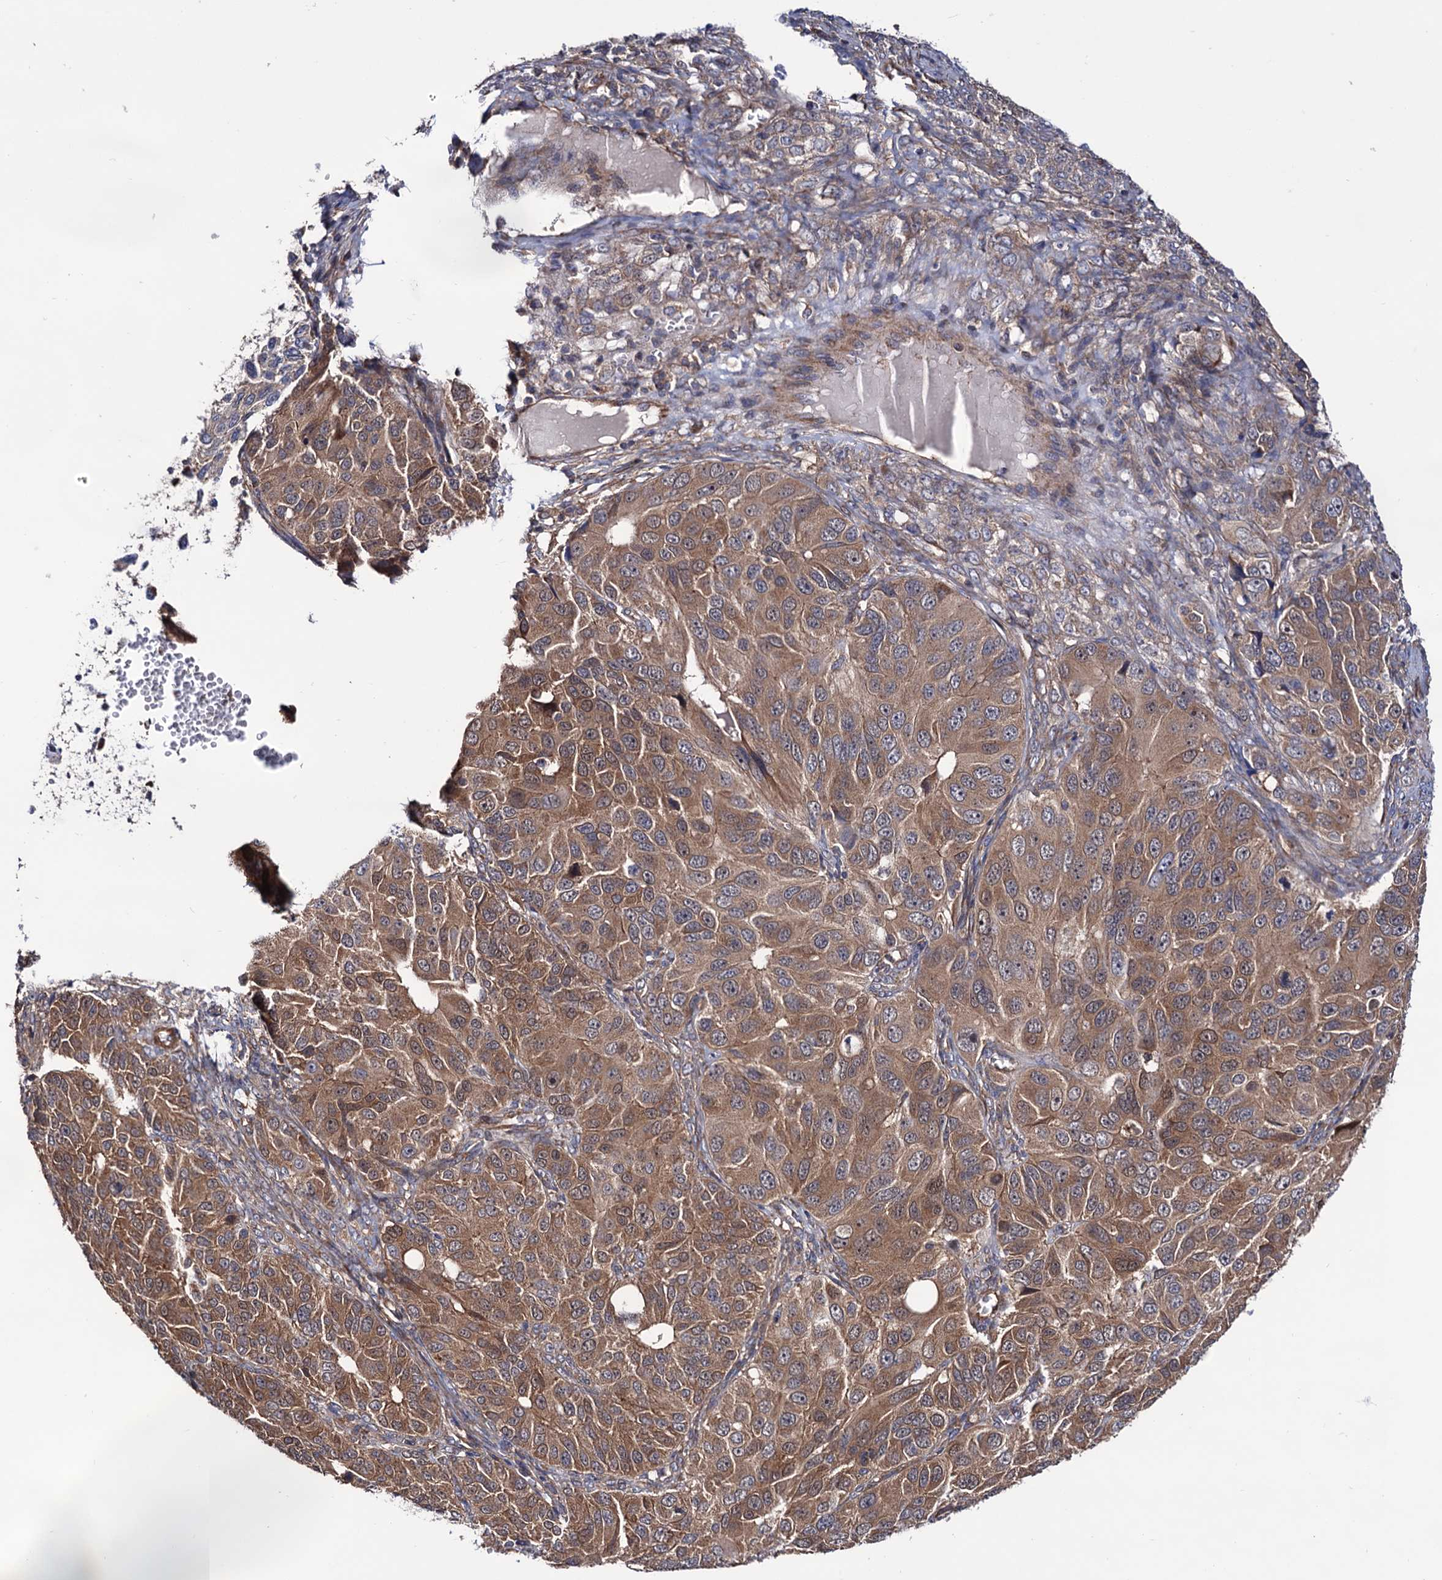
{"staining": {"intensity": "moderate", "quantity": ">75%", "location": "cytoplasmic/membranous"}, "tissue": "ovarian cancer", "cell_type": "Tumor cells", "image_type": "cancer", "snomed": [{"axis": "morphology", "description": "Carcinoma, endometroid"}, {"axis": "topography", "description": "Ovary"}], "caption": "Immunohistochemical staining of ovarian cancer demonstrates medium levels of moderate cytoplasmic/membranous protein staining in about >75% of tumor cells.", "gene": "FERMT2", "patient": {"sex": "female", "age": 51}}